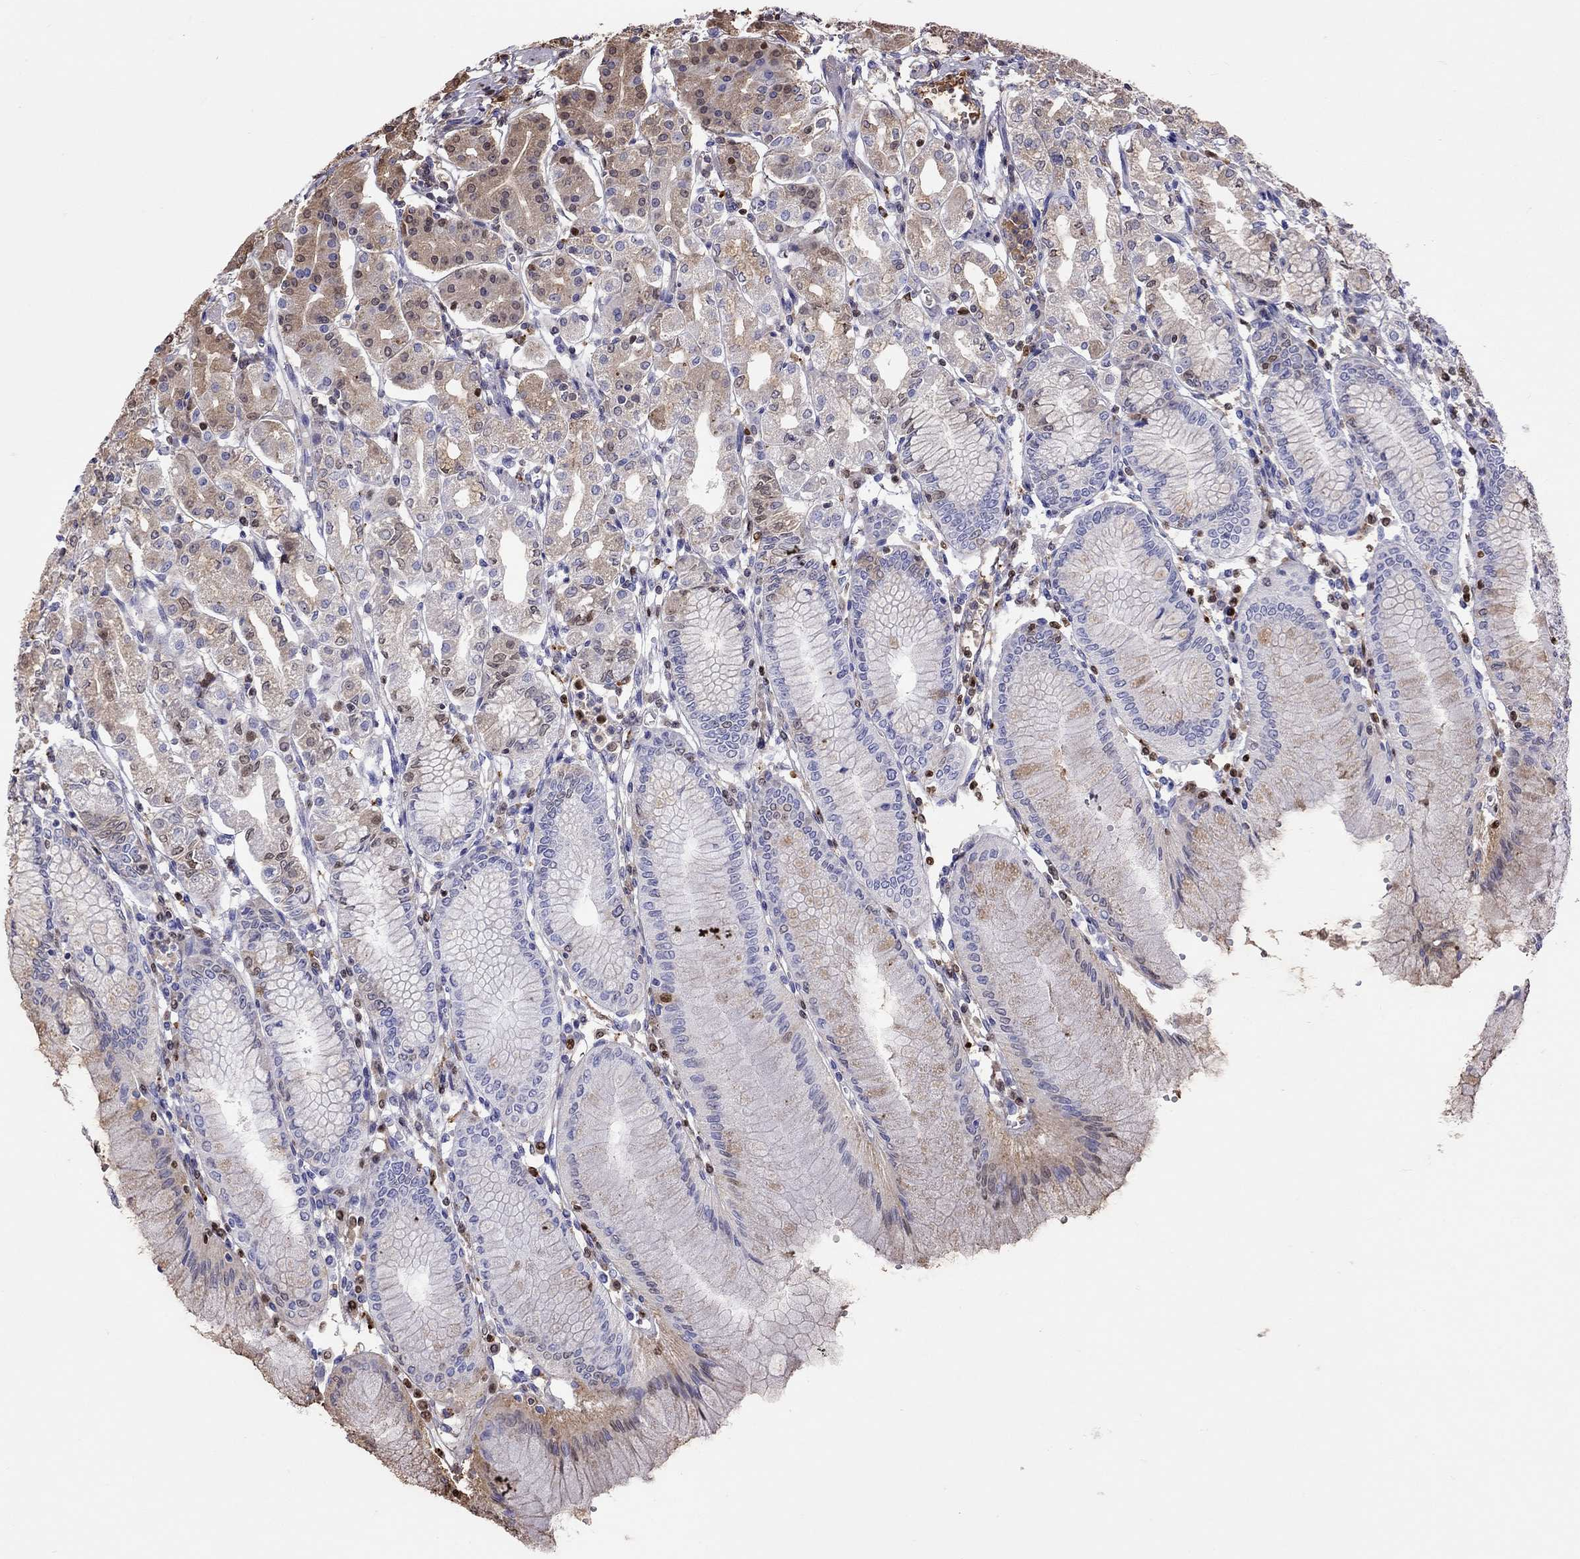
{"staining": {"intensity": "weak", "quantity": "<25%", "location": "cytoplasmic/membranous"}, "tissue": "stomach", "cell_type": "Glandular cells", "image_type": "normal", "snomed": [{"axis": "morphology", "description": "Normal tissue, NOS"}, {"axis": "topography", "description": "Skeletal muscle"}, {"axis": "topography", "description": "Stomach"}], "caption": "A histopathology image of human stomach is negative for staining in glandular cells. (DAB immunohistochemistry visualized using brightfield microscopy, high magnification).", "gene": "SERPINA3", "patient": {"sex": "female", "age": 57}}